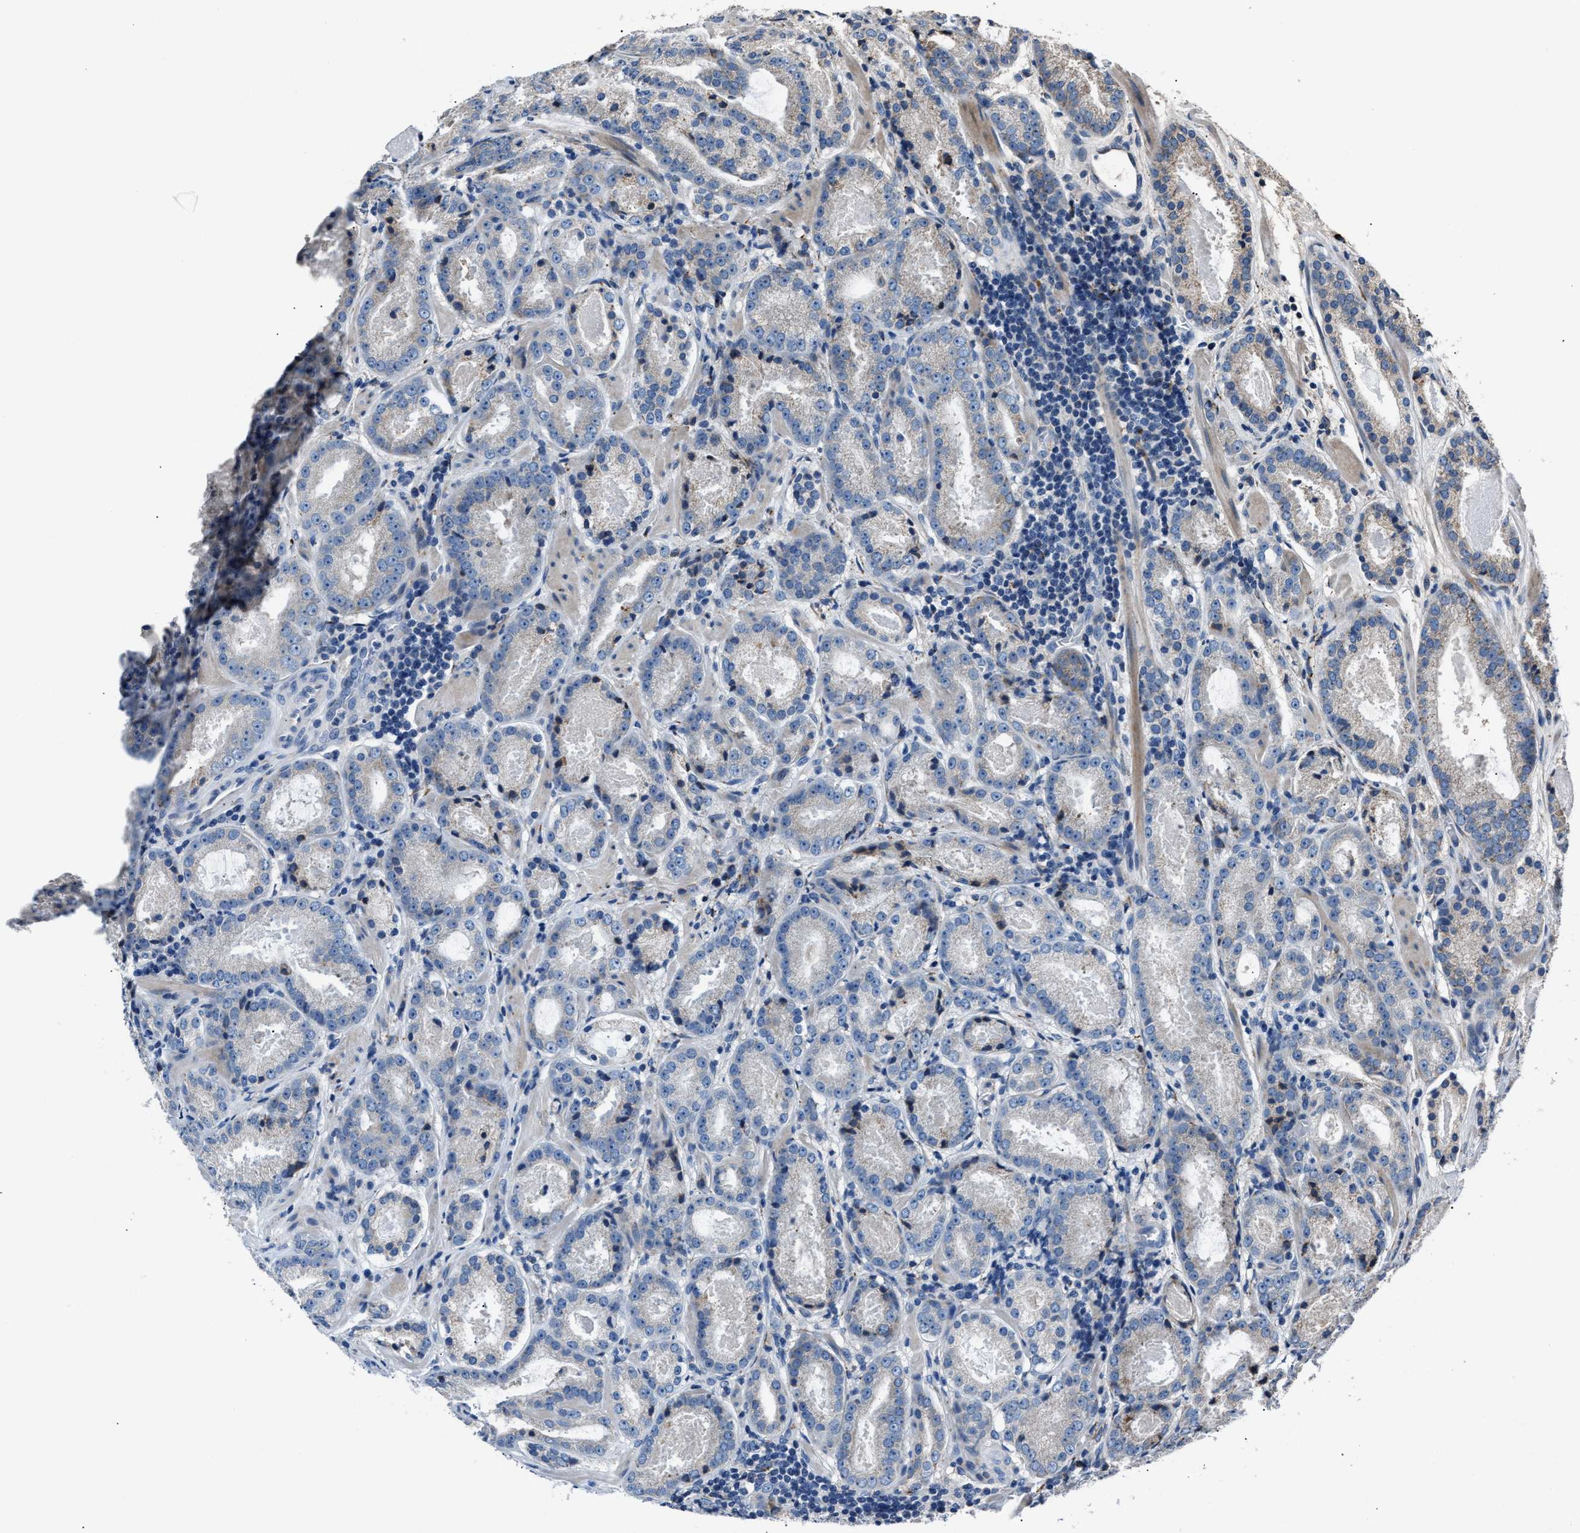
{"staining": {"intensity": "negative", "quantity": "none", "location": "none"}, "tissue": "prostate cancer", "cell_type": "Tumor cells", "image_type": "cancer", "snomed": [{"axis": "morphology", "description": "Adenocarcinoma, Low grade"}, {"axis": "topography", "description": "Prostate"}], "caption": "Tumor cells are negative for protein expression in human prostate cancer.", "gene": "DNAJC24", "patient": {"sex": "male", "age": 69}}